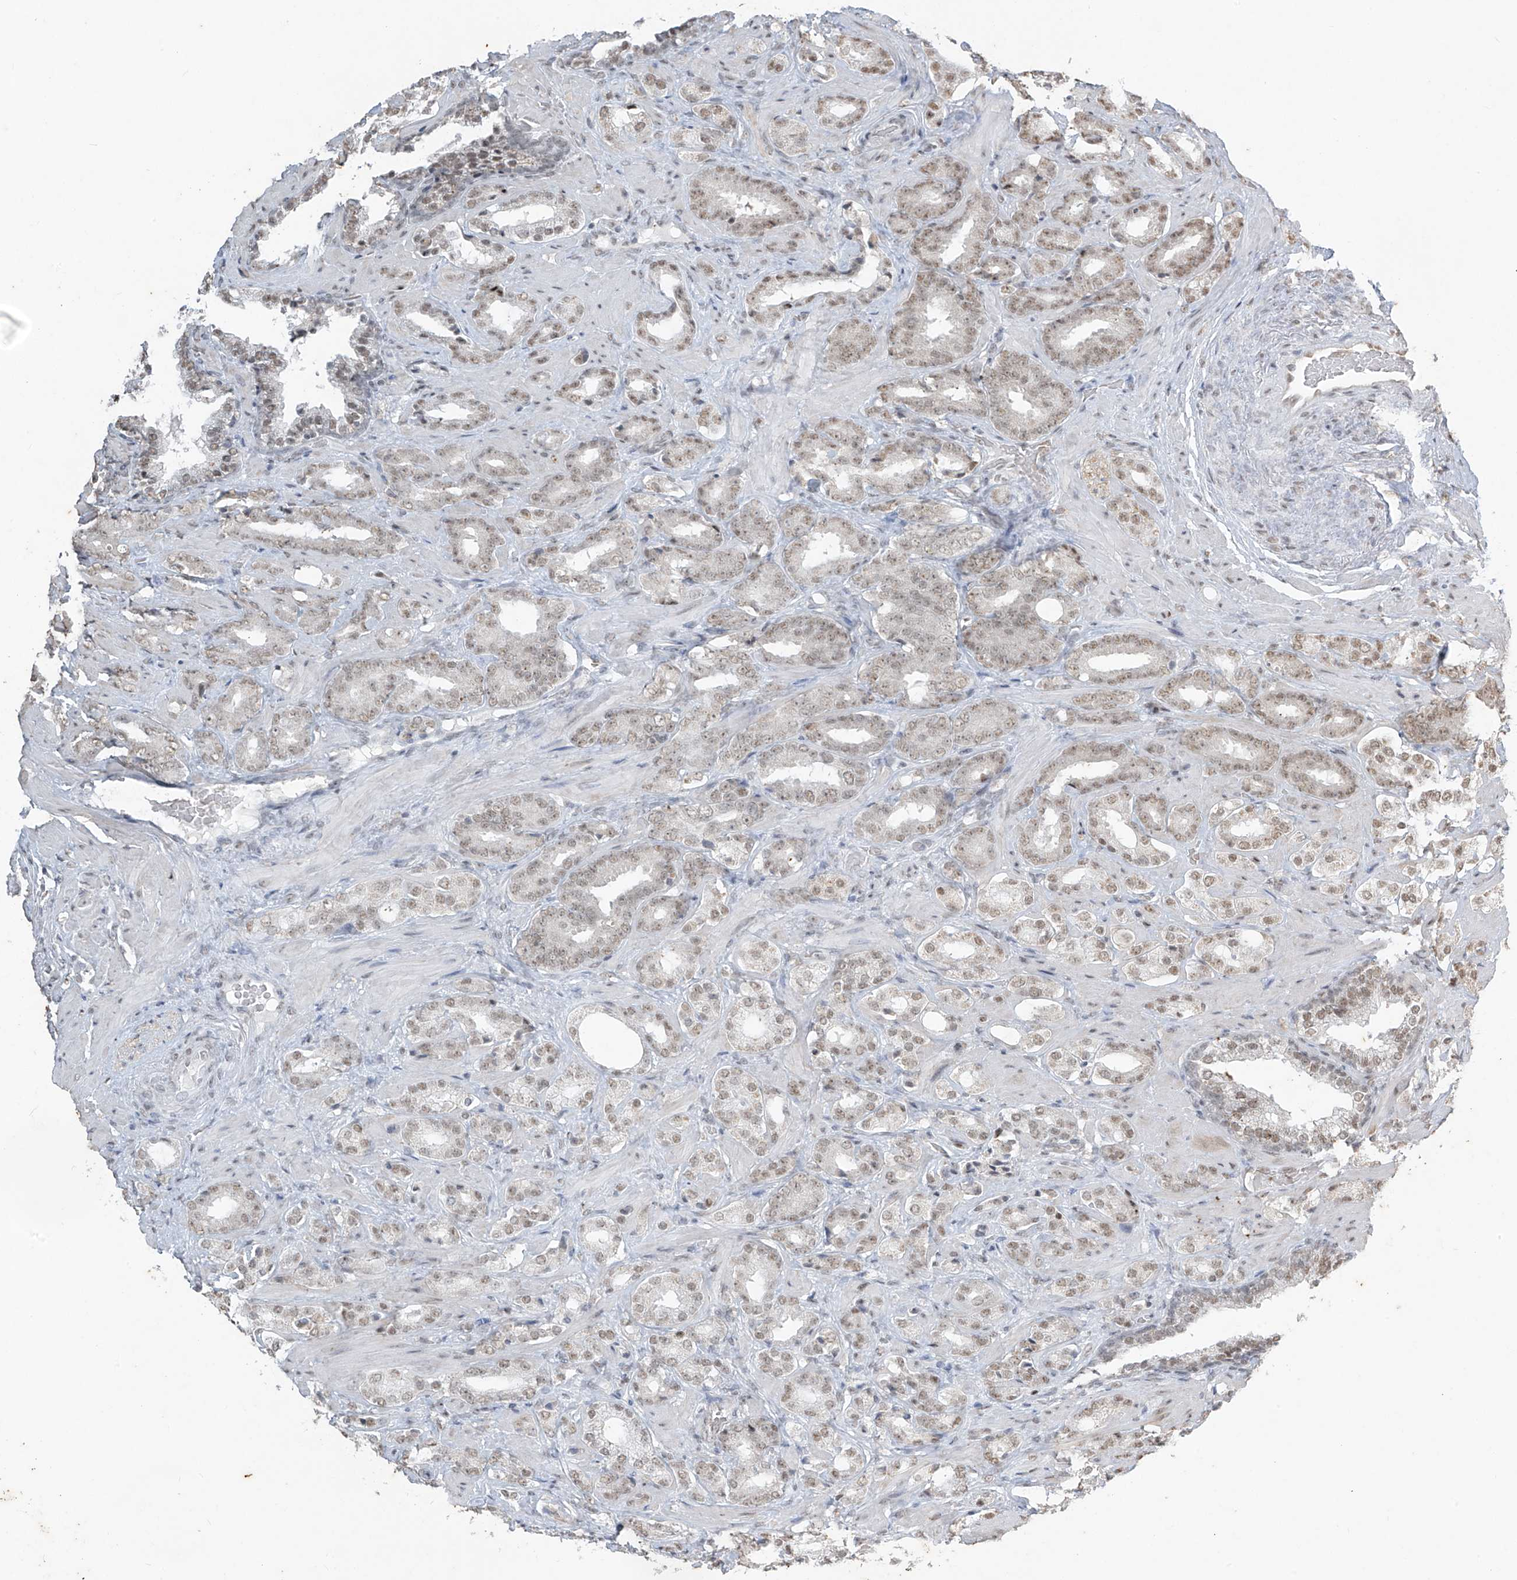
{"staining": {"intensity": "weak", "quantity": "25%-75%", "location": "nuclear"}, "tissue": "prostate cancer", "cell_type": "Tumor cells", "image_type": "cancer", "snomed": [{"axis": "morphology", "description": "Adenocarcinoma, High grade"}, {"axis": "topography", "description": "Prostate"}], "caption": "An image showing weak nuclear expression in approximately 25%-75% of tumor cells in prostate cancer (adenocarcinoma (high-grade)), as visualized by brown immunohistochemical staining.", "gene": "TFEC", "patient": {"sex": "male", "age": 64}}